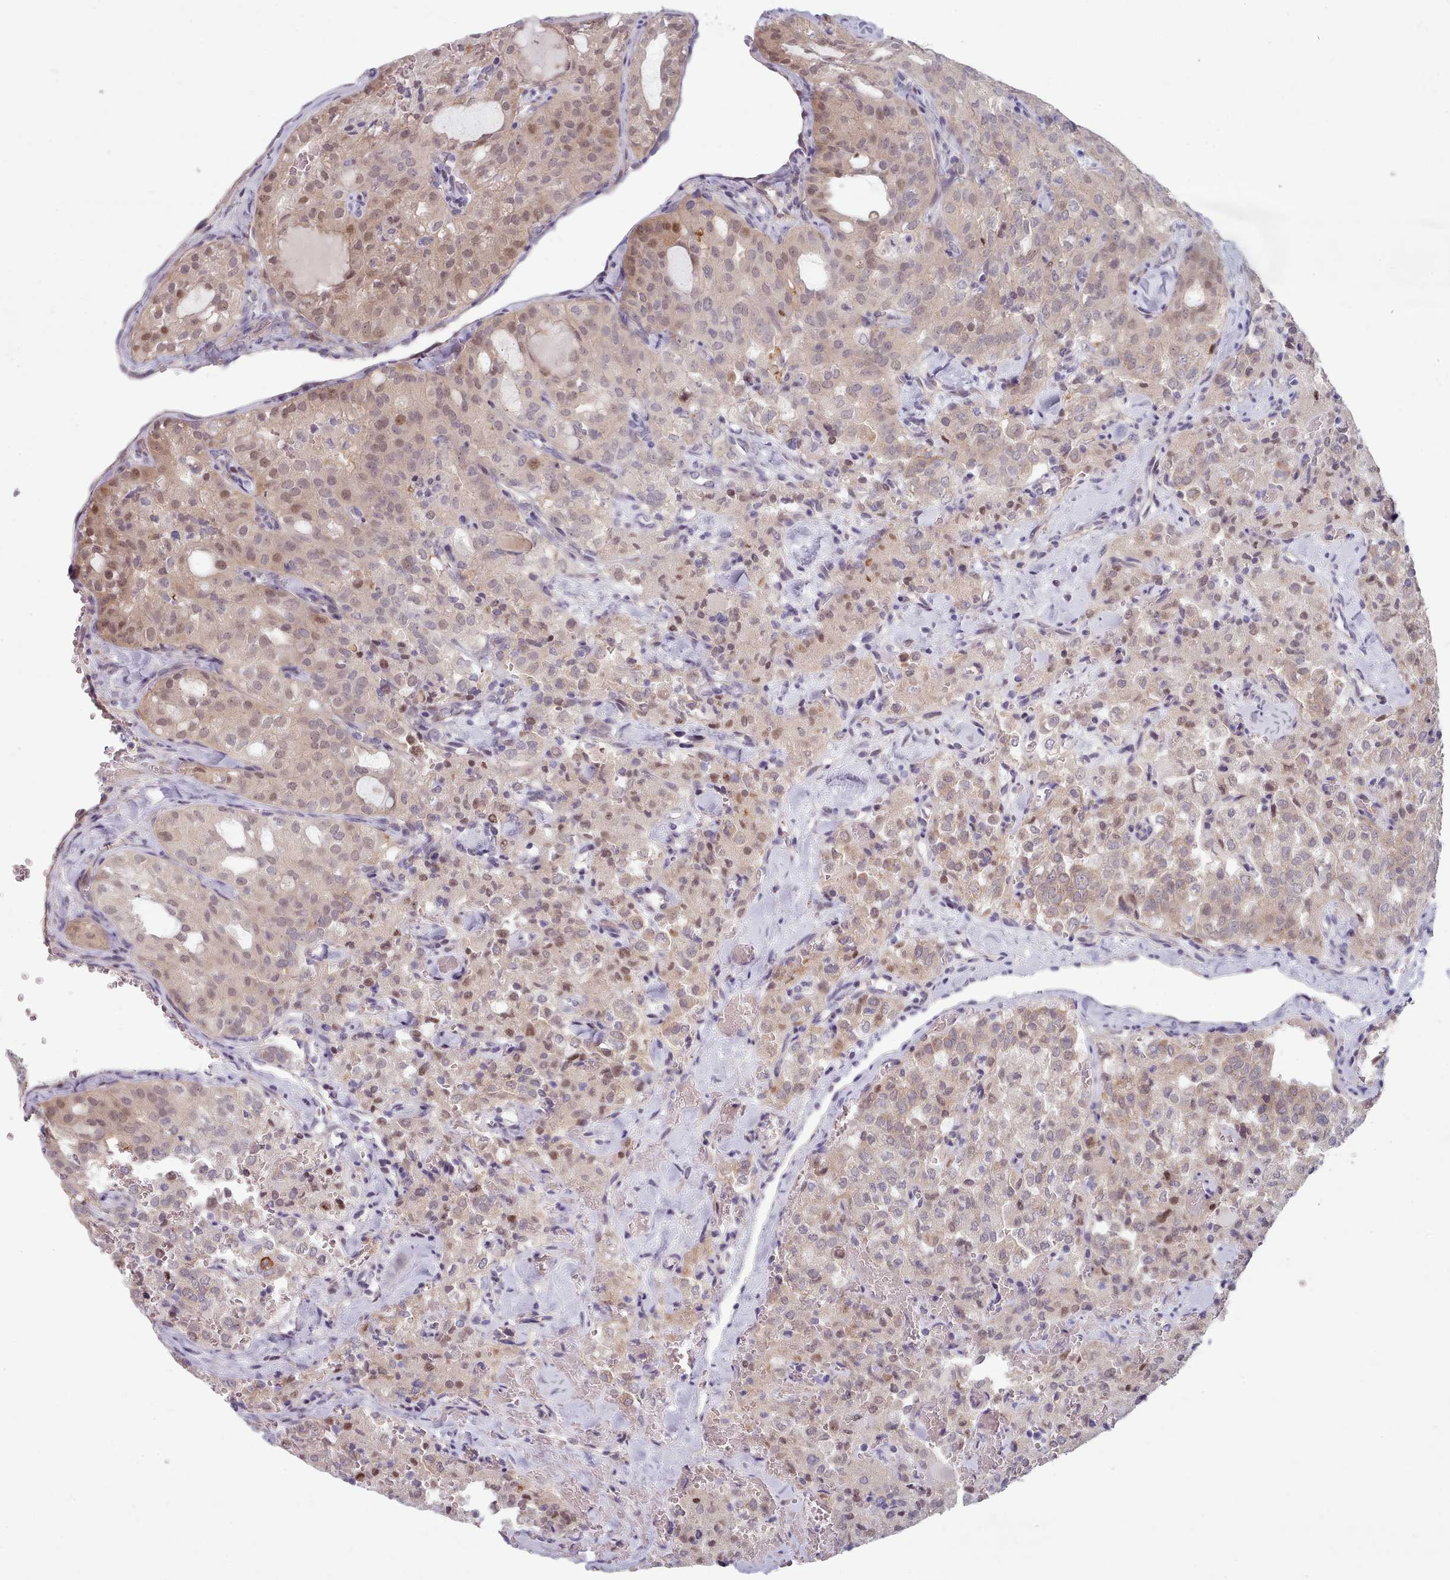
{"staining": {"intensity": "weak", "quantity": "25%-75%", "location": "cytoplasmic/membranous"}, "tissue": "thyroid cancer", "cell_type": "Tumor cells", "image_type": "cancer", "snomed": [{"axis": "morphology", "description": "Follicular adenoma carcinoma, NOS"}, {"axis": "topography", "description": "Thyroid gland"}], "caption": "Human follicular adenoma carcinoma (thyroid) stained with a protein marker demonstrates weak staining in tumor cells.", "gene": "CLNS1A", "patient": {"sex": "male", "age": 75}}